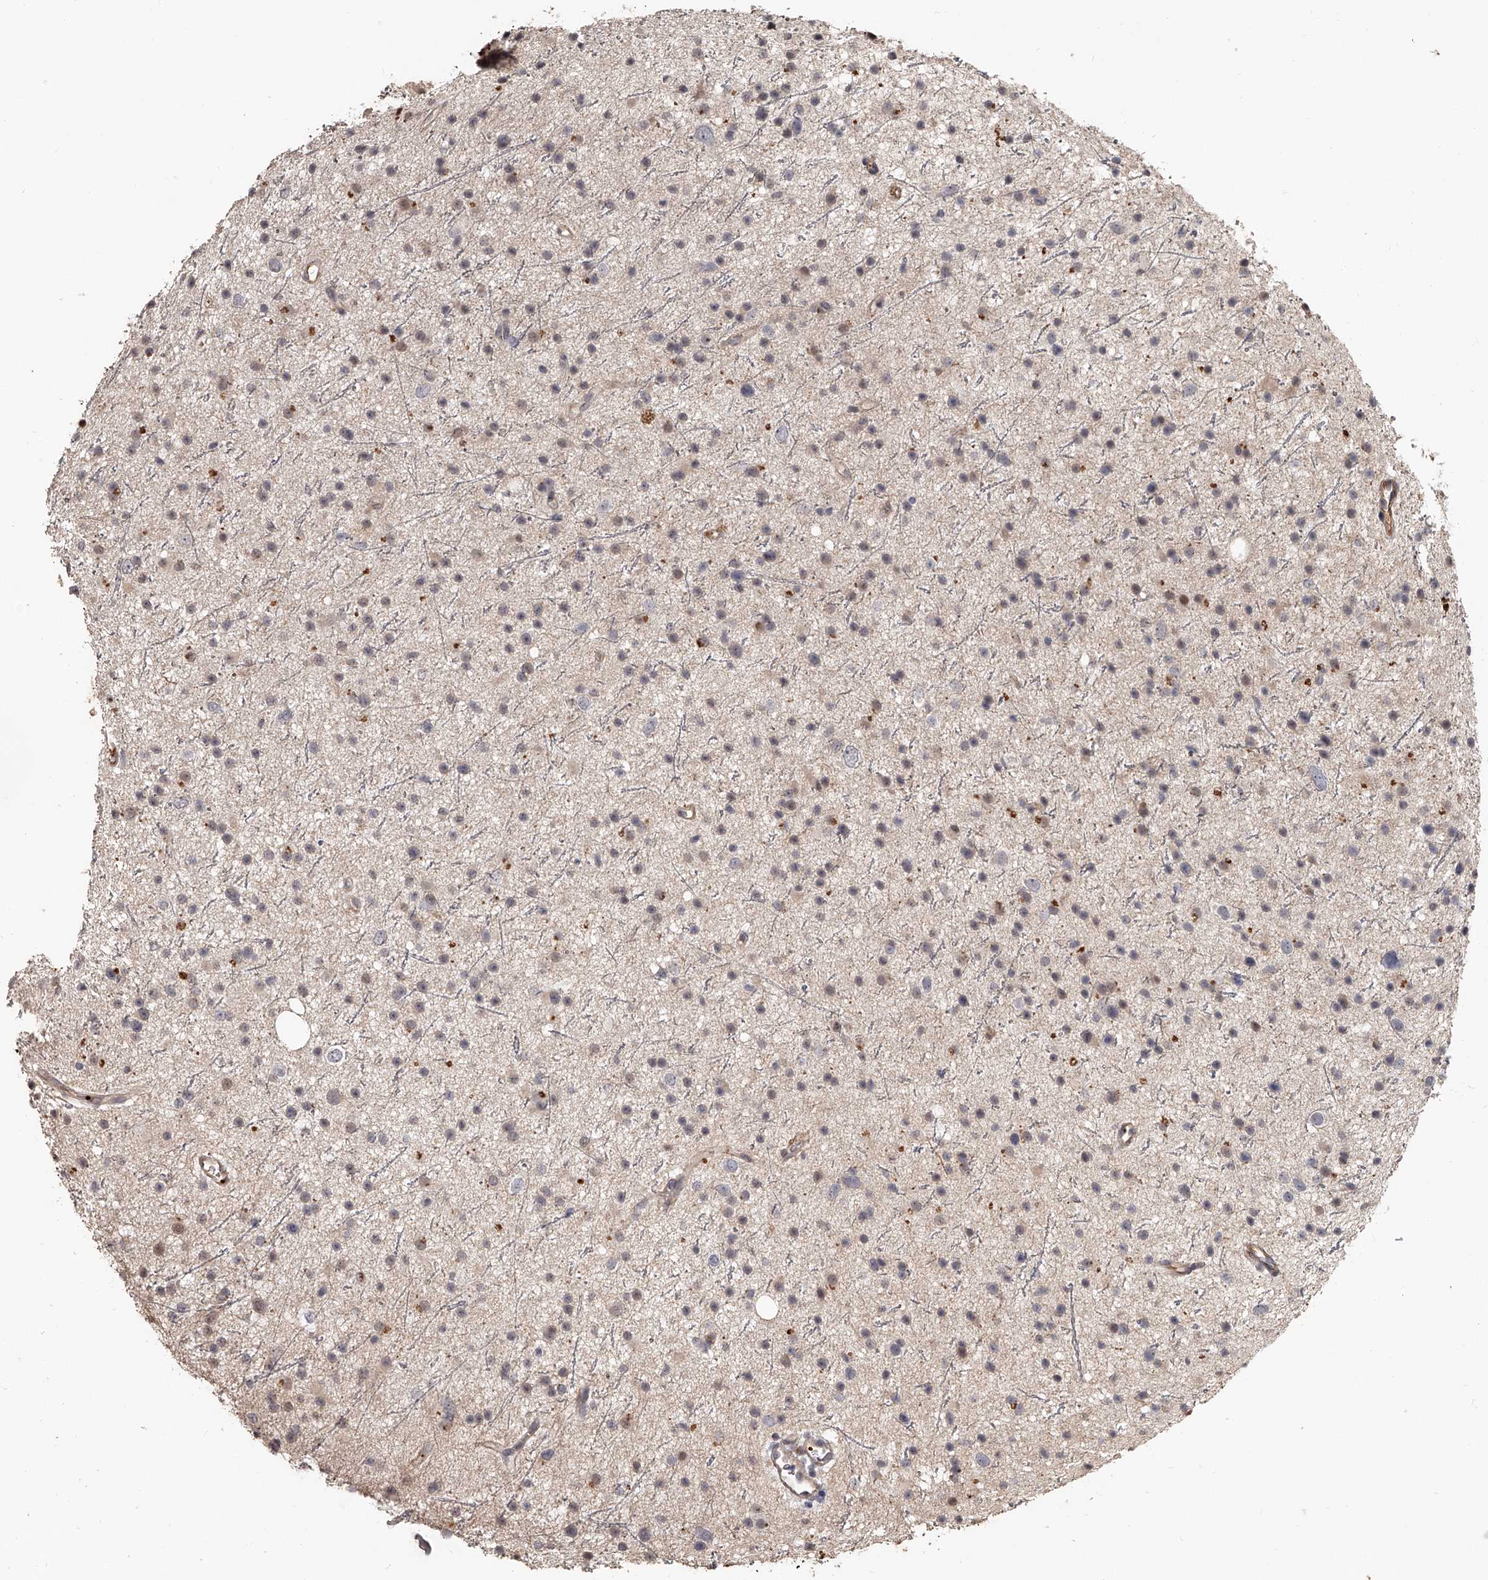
{"staining": {"intensity": "negative", "quantity": "none", "location": "none"}, "tissue": "glioma", "cell_type": "Tumor cells", "image_type": "cancer", "snomed": [{"axis": "morphology", "description": "Glioma, malignant, Low grade"}, {"axis": "topography", "description": "Cerebral cortex"}], "caption": "The immunohistochemistry micrograph has no significant expression in tumor cells of malignant glioma (low-grade) tissue. (DAB immunohistochemistry, high magnification).", "gene": "URGCP", "patient": {"sex": "female", "age": 39}}